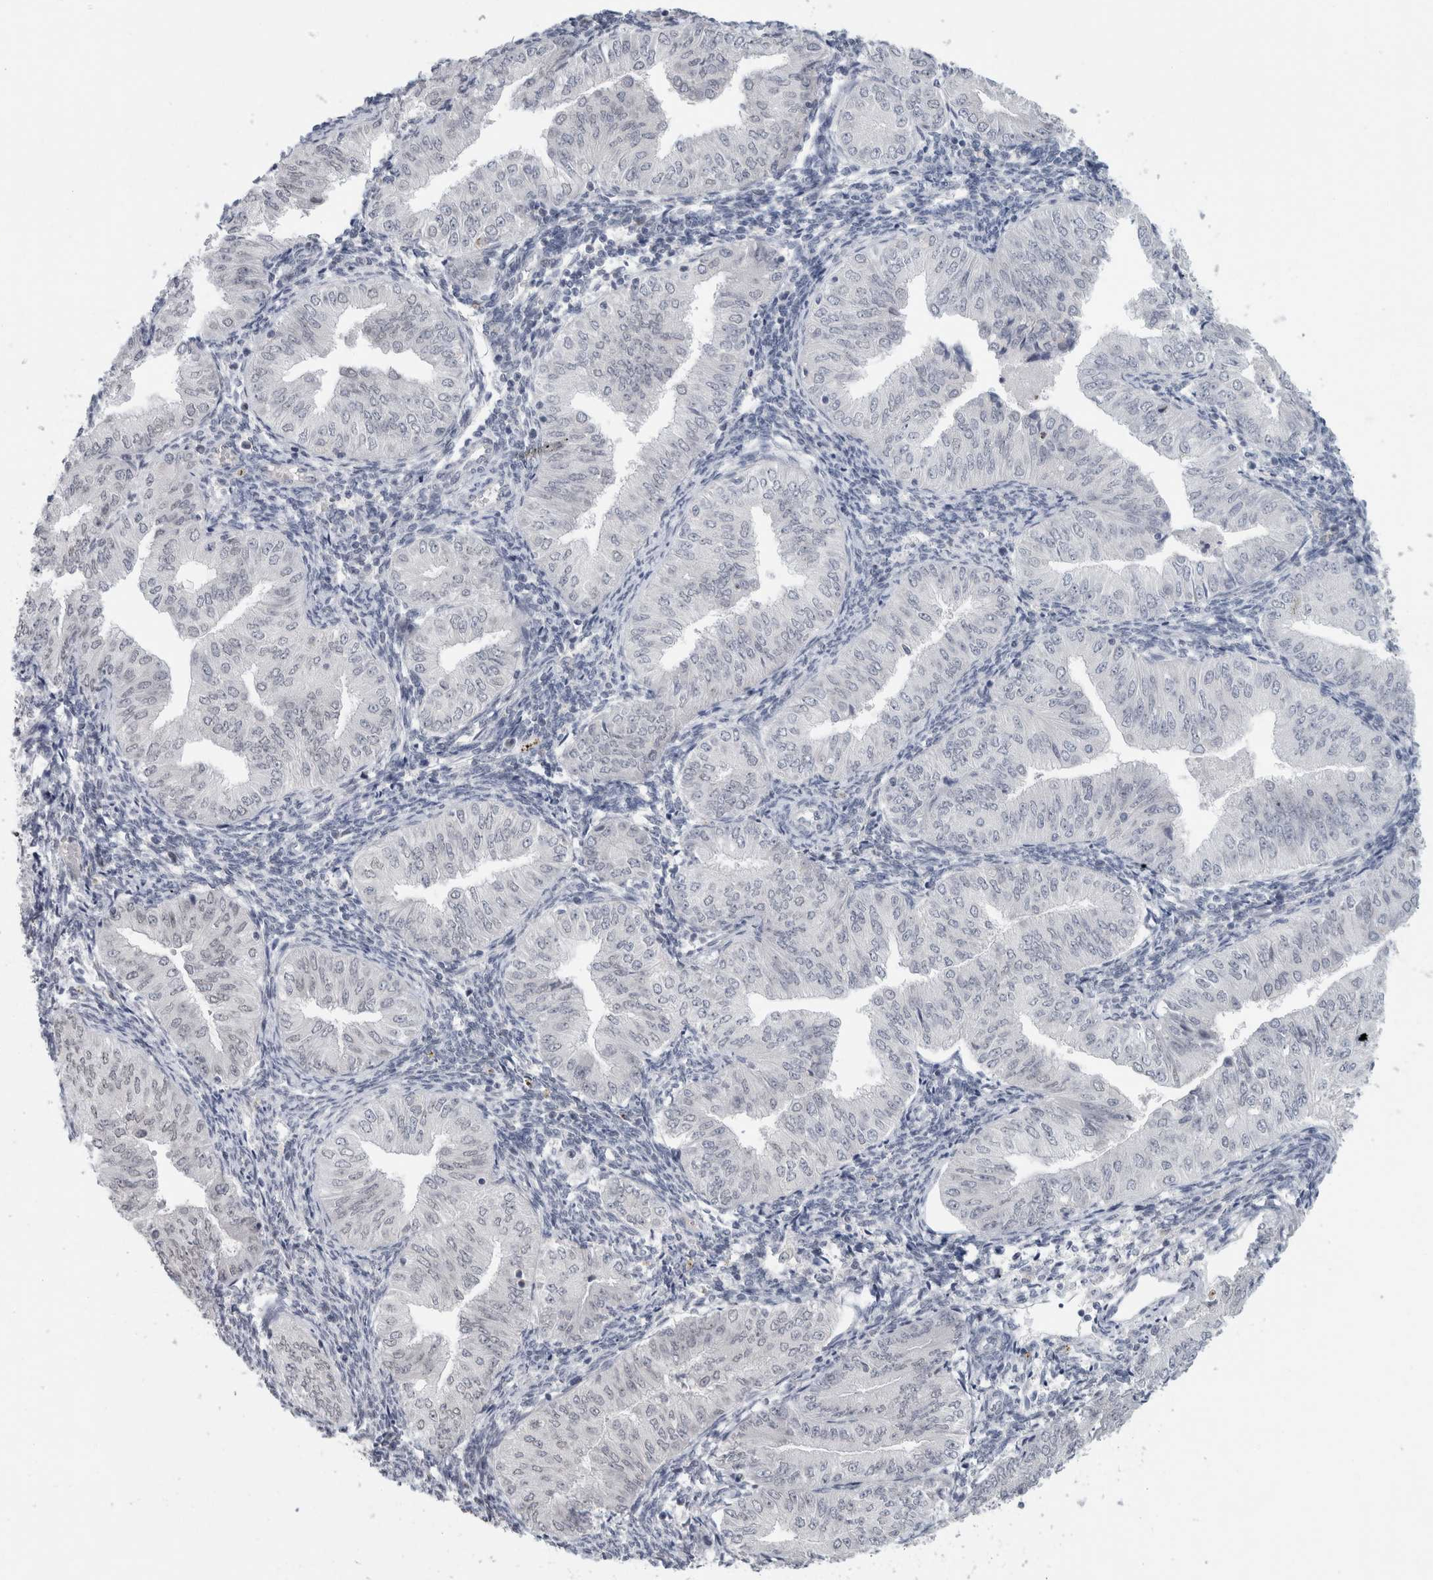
{"staining": {"intensity": "negative", "quantity": "none", "location": "none"}, "tissue": "endometrial cancer", "cell_type": "Tumor cells", "image_type": "cancer", "snomed": [{"axis": "morphology", "description": "Normal tissue, NOS"}, {"axis": "morphology", "description": "Adenocarcinoma, NOS"}, {"axis": "topography", "description": "Endometrium"}], "caption": "Tumor cells are negative for brown protein staining in endometrial cancer.", "gene": "ZNF770", "patient": {"sex": "female", "age": 53}}